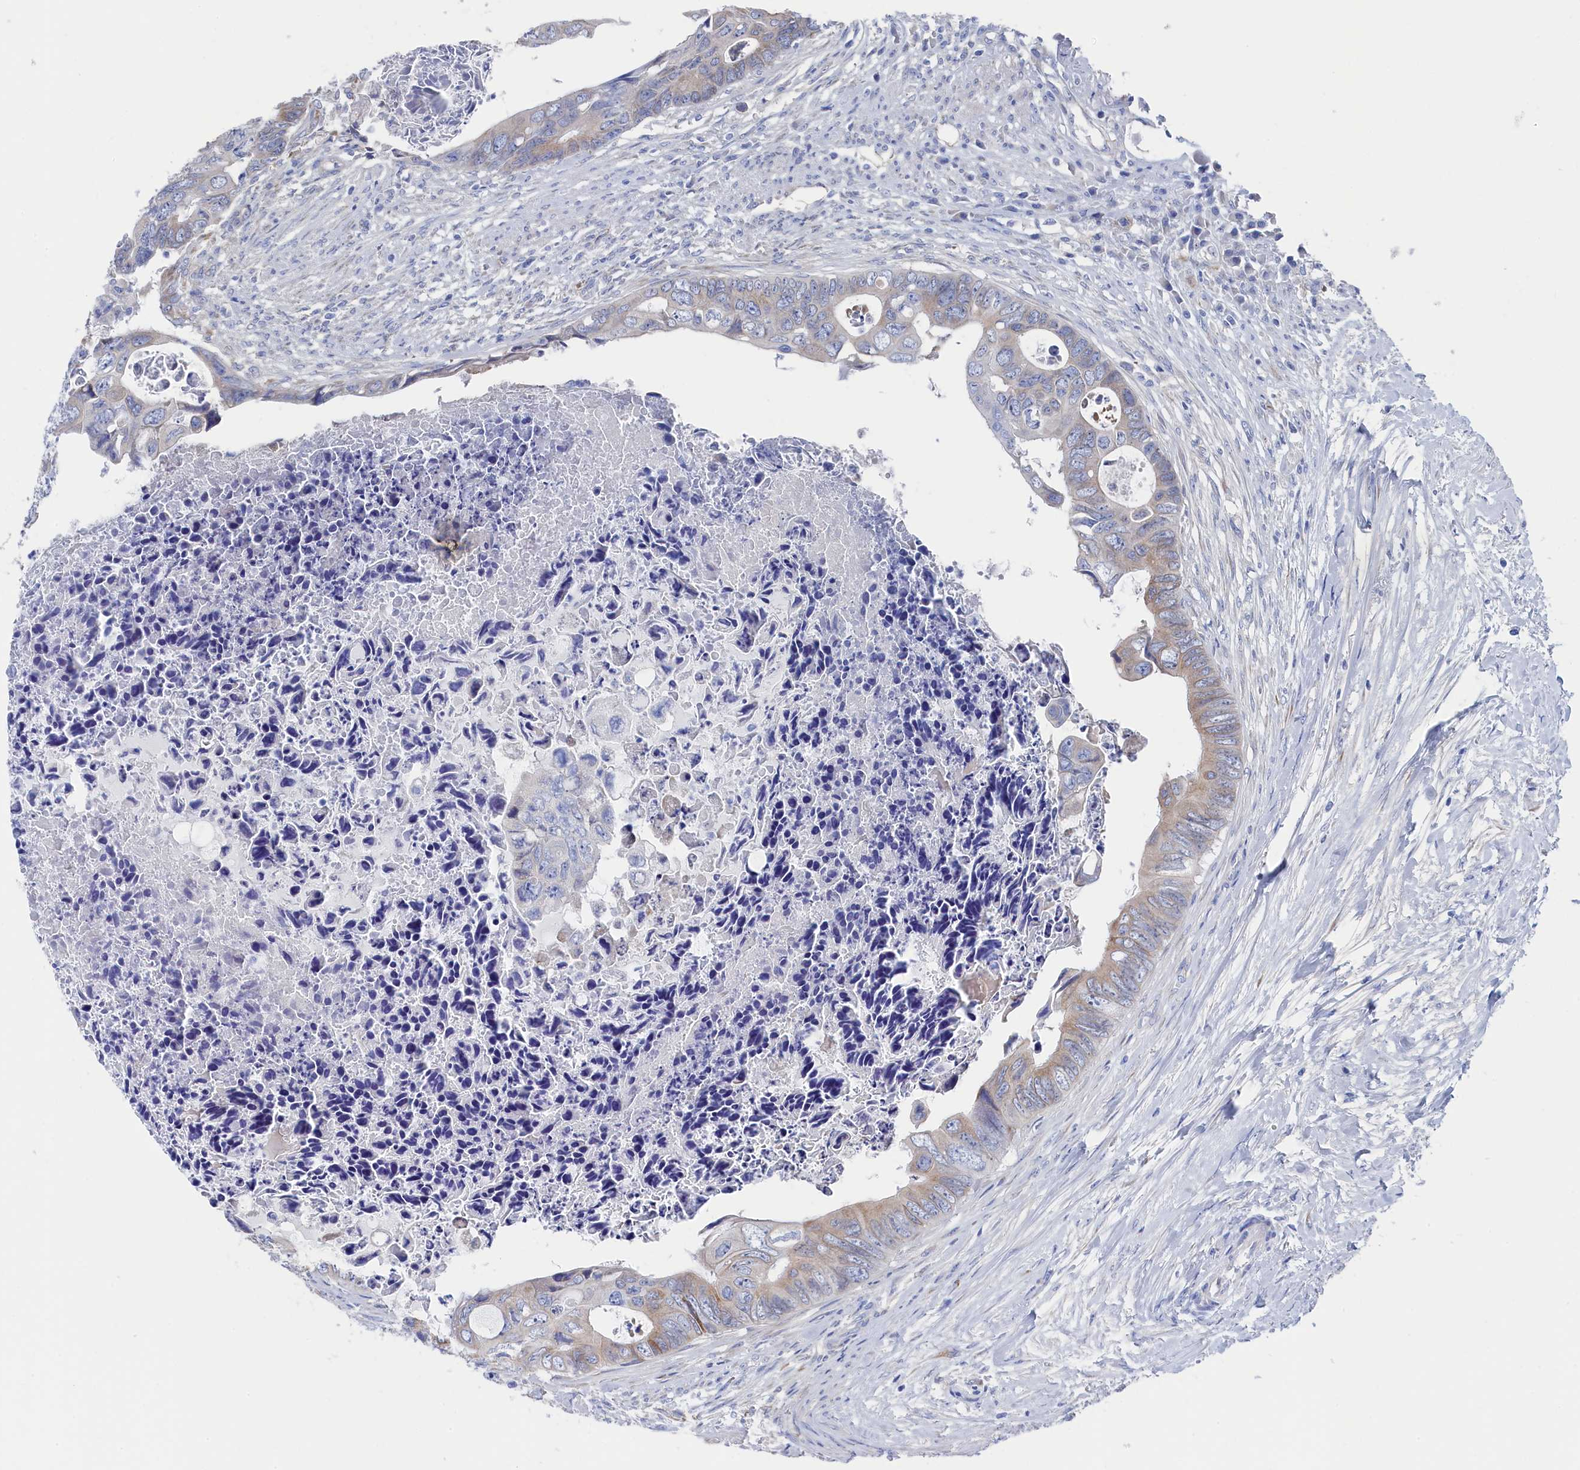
{"staining": {"intensity": "weak", "quantity": "25%-75%", "location": "cytoplasmic/membranous"}, "tissue": "colorectal cancer", "cell_type": "Tumor cells", "image_type": "cancer", "snomed": [{"axis": "morphology", "description": "Adenocarcinoma, NOS"}, {"axis": "topography", "description": "Rectum"}], "caption": "DAB (3,3'-diaminobenzidine) immunohistochemical staining of colorectal cancer exhibits weak cytoplasmic/membranous protein positivity in about 25%-75% of tumor cells.", "gene": "TMOD2", "patient": {"sex": "female", "age": 78}}